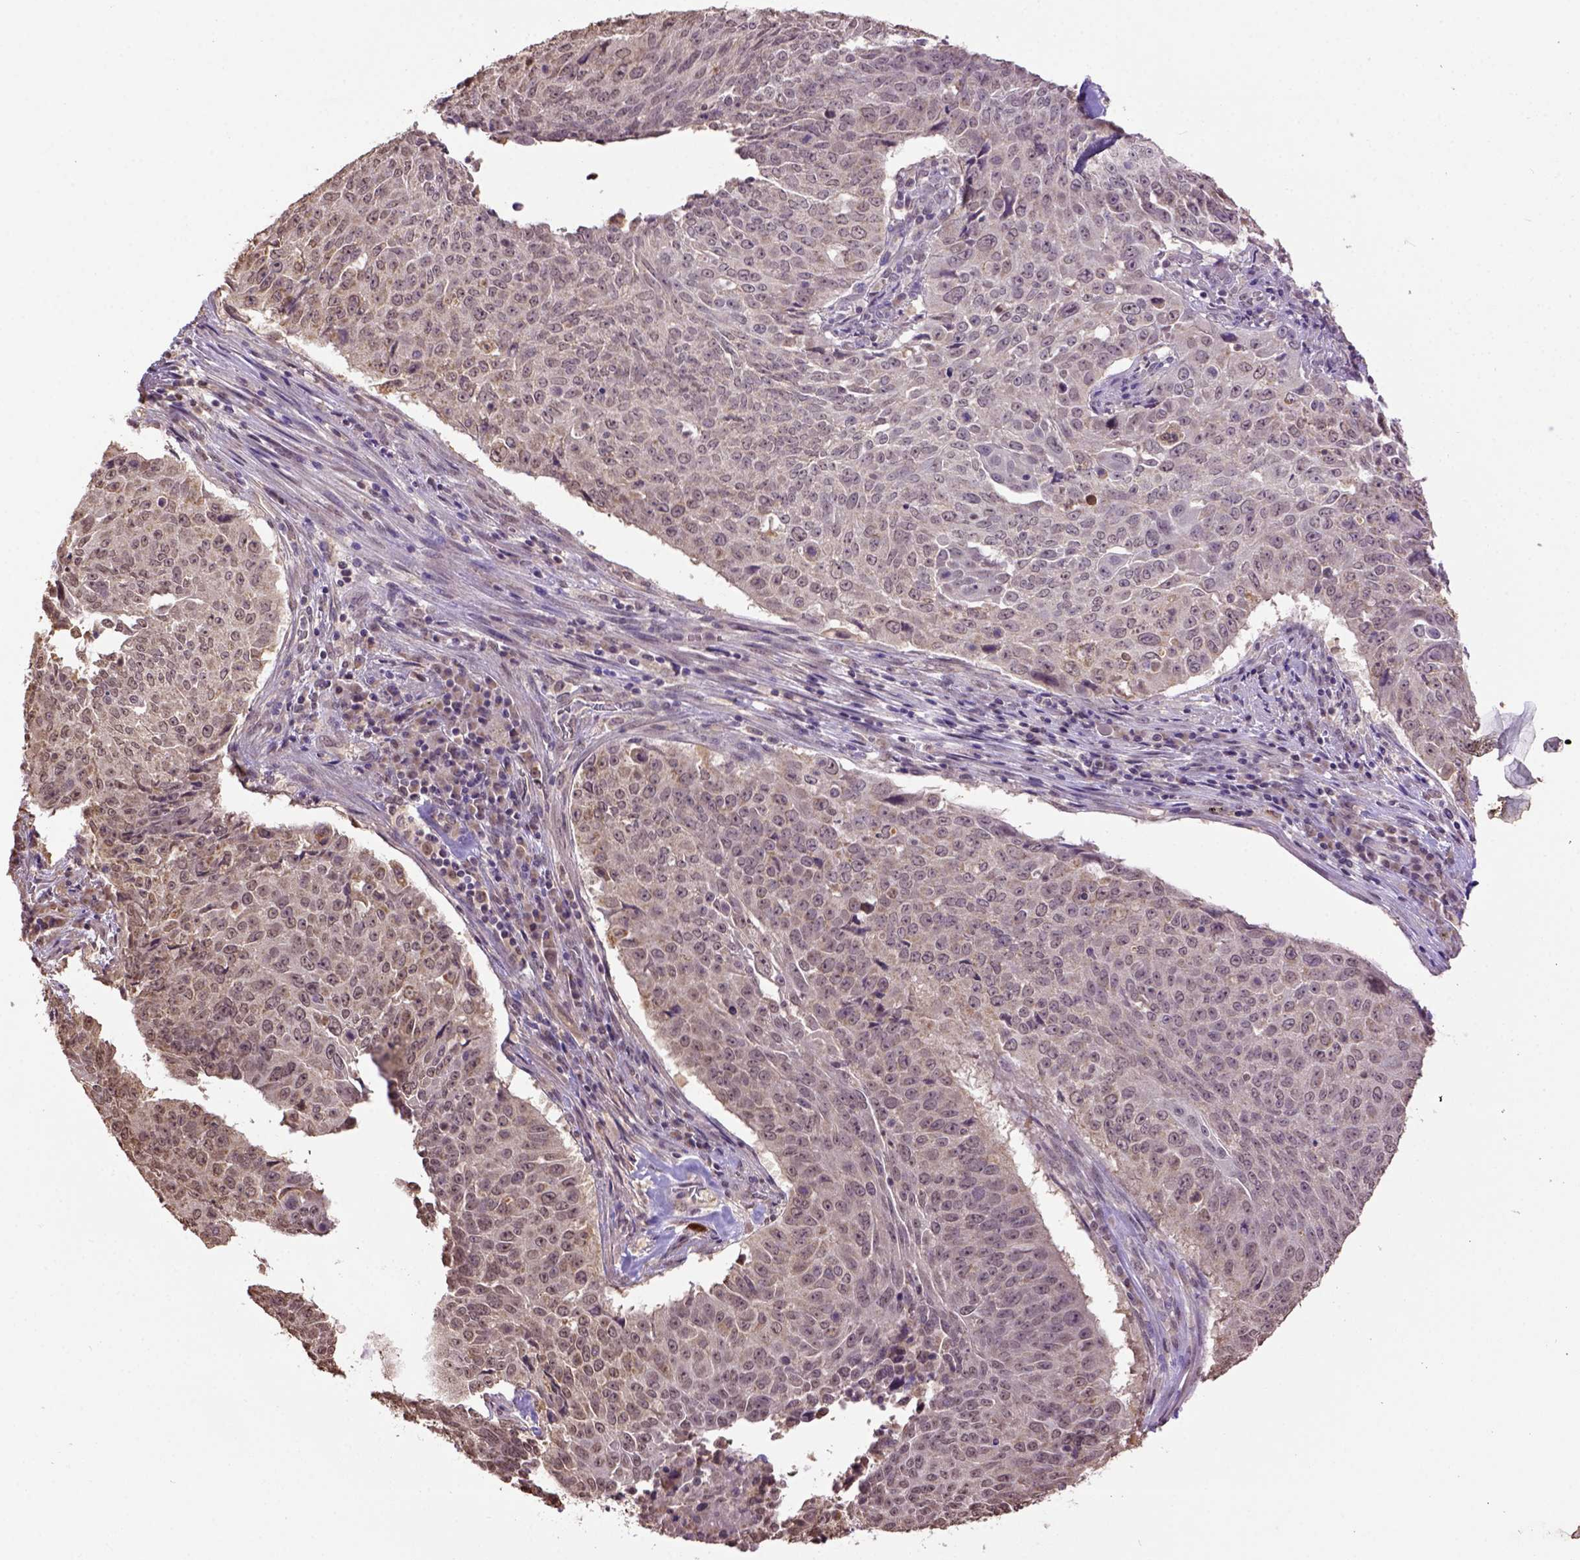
{"staining": {"intensity": "weak", "quantity": "25%-75%", "location": "cytoplasmic/membranous"}, "tissue": "lung cancer", "cell_type": "Tumor cells", "image_type": "cancer", "snomed": [{"axis": "morphology", "description": "Normal tissue, NOS"}, {"axis": "morphology", "description": "Squamous cell carcinoma, NOS"}, {"axis": "topography", "description": "Bronchus"}, {"axis": "topography", "description": "Lung"}], "caption": "This image exhibits immunohistochemistry staining of human lung cancer (squamous cell carcinoma), with low weak cytoplasmic/membranous expression in about 25%-75% of tumor cells.", "gene": "WDR17", "patient": {"sex": "male", "age": 64}}